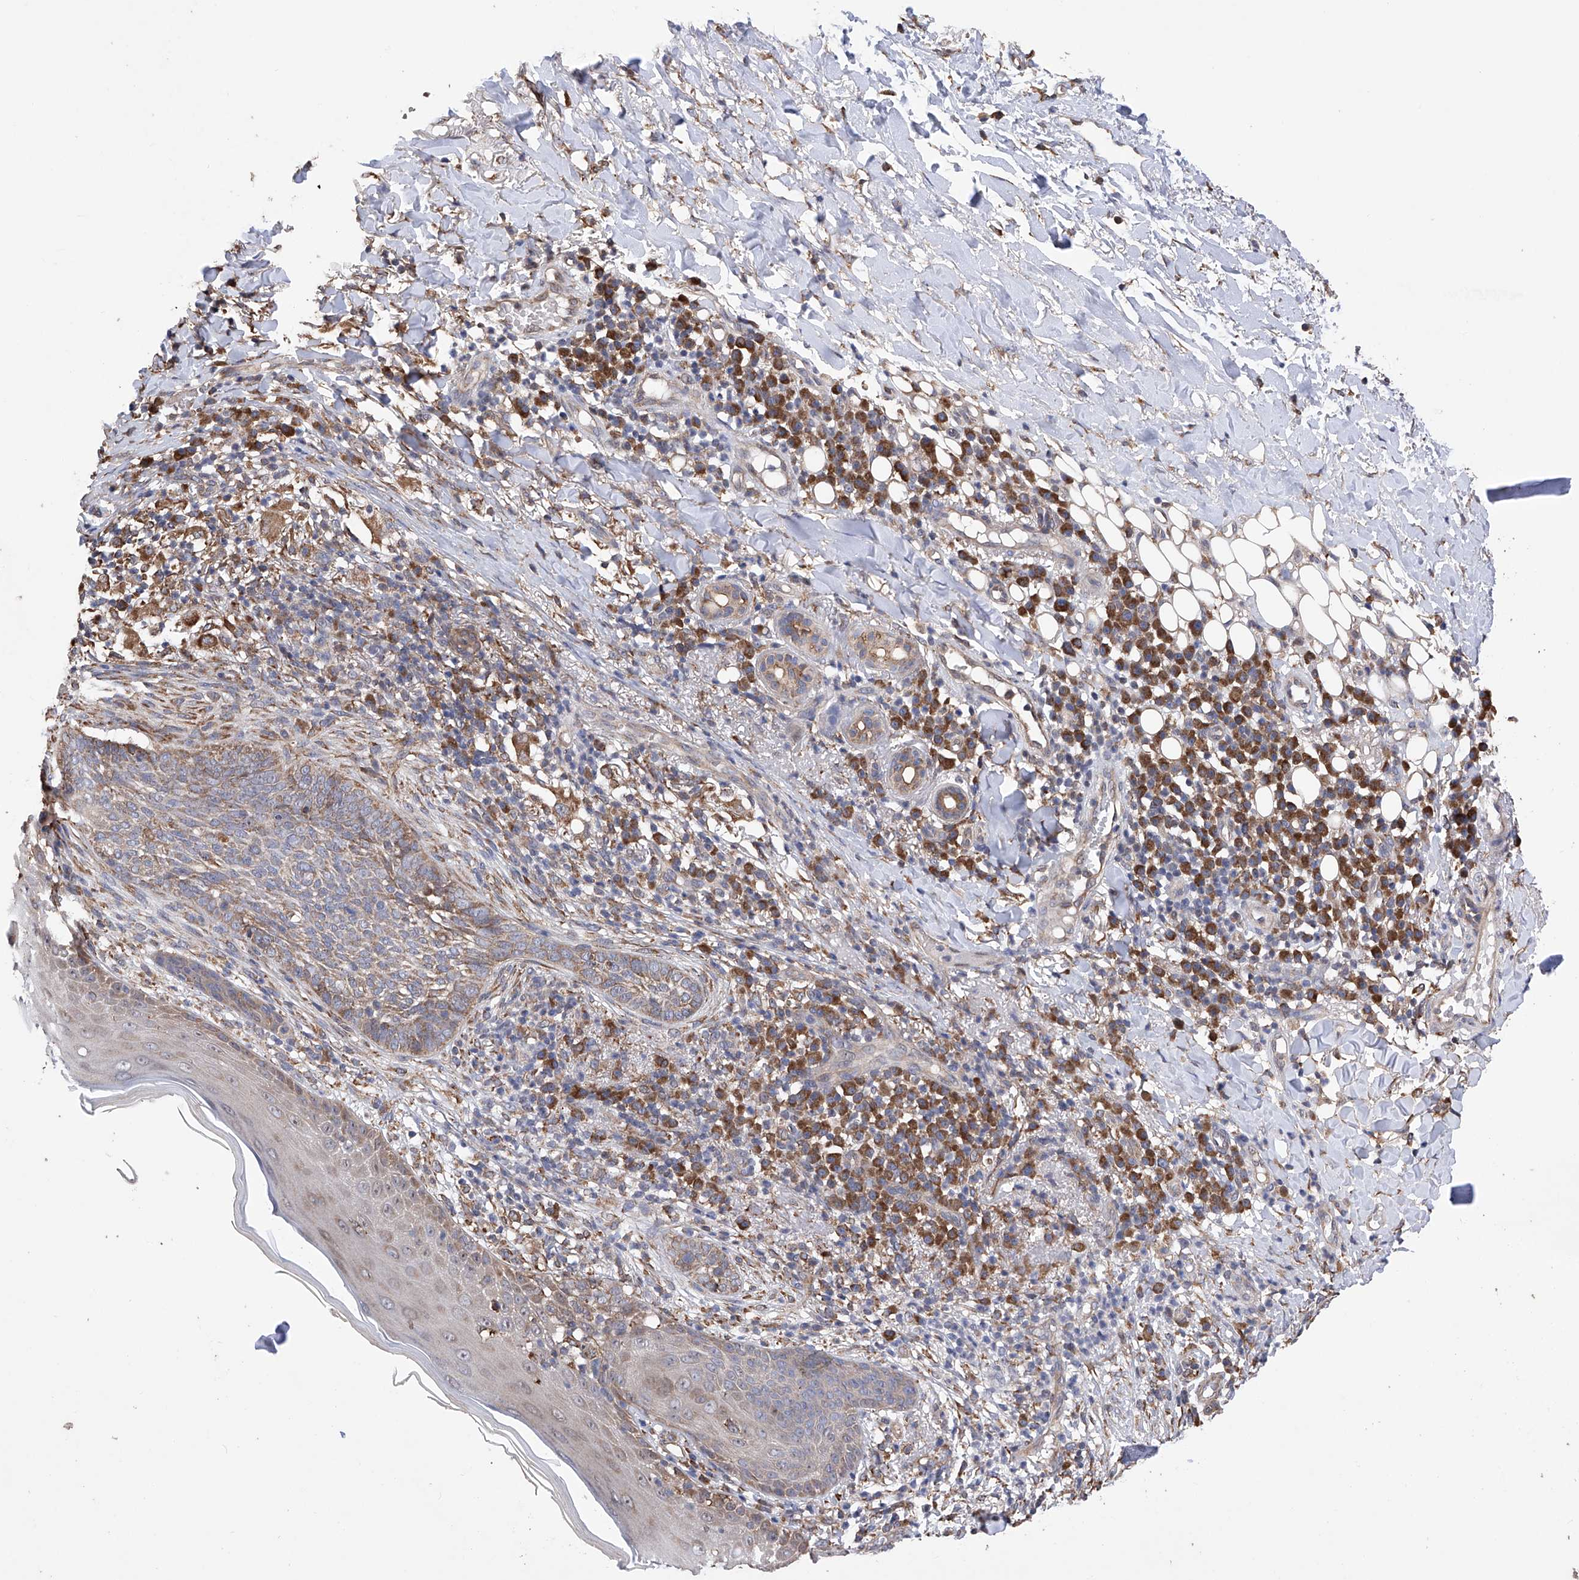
{"staining": {"intensity": "weak", "quantity": "25%-75%", "location": "cytoplasmic/membranous"}, "tissue": "skin cancer", "cell_type": "Tumor cells", "image_type": "cancer", "snomed": [{"axis": "morphology", "description": "Basal cell carcinoma"}, {"axis": "topography", "description": "Skin"}], "caption": "This image demonstrates immunohistochemistry (IHC) staining of human skin basal cell carcinoma, with low weak cytoplasmic/membranous positivity in about 25%-75% of tumor cells.", "gene": "DNAH8", "patient": {"sex": "male", "age": 85}}